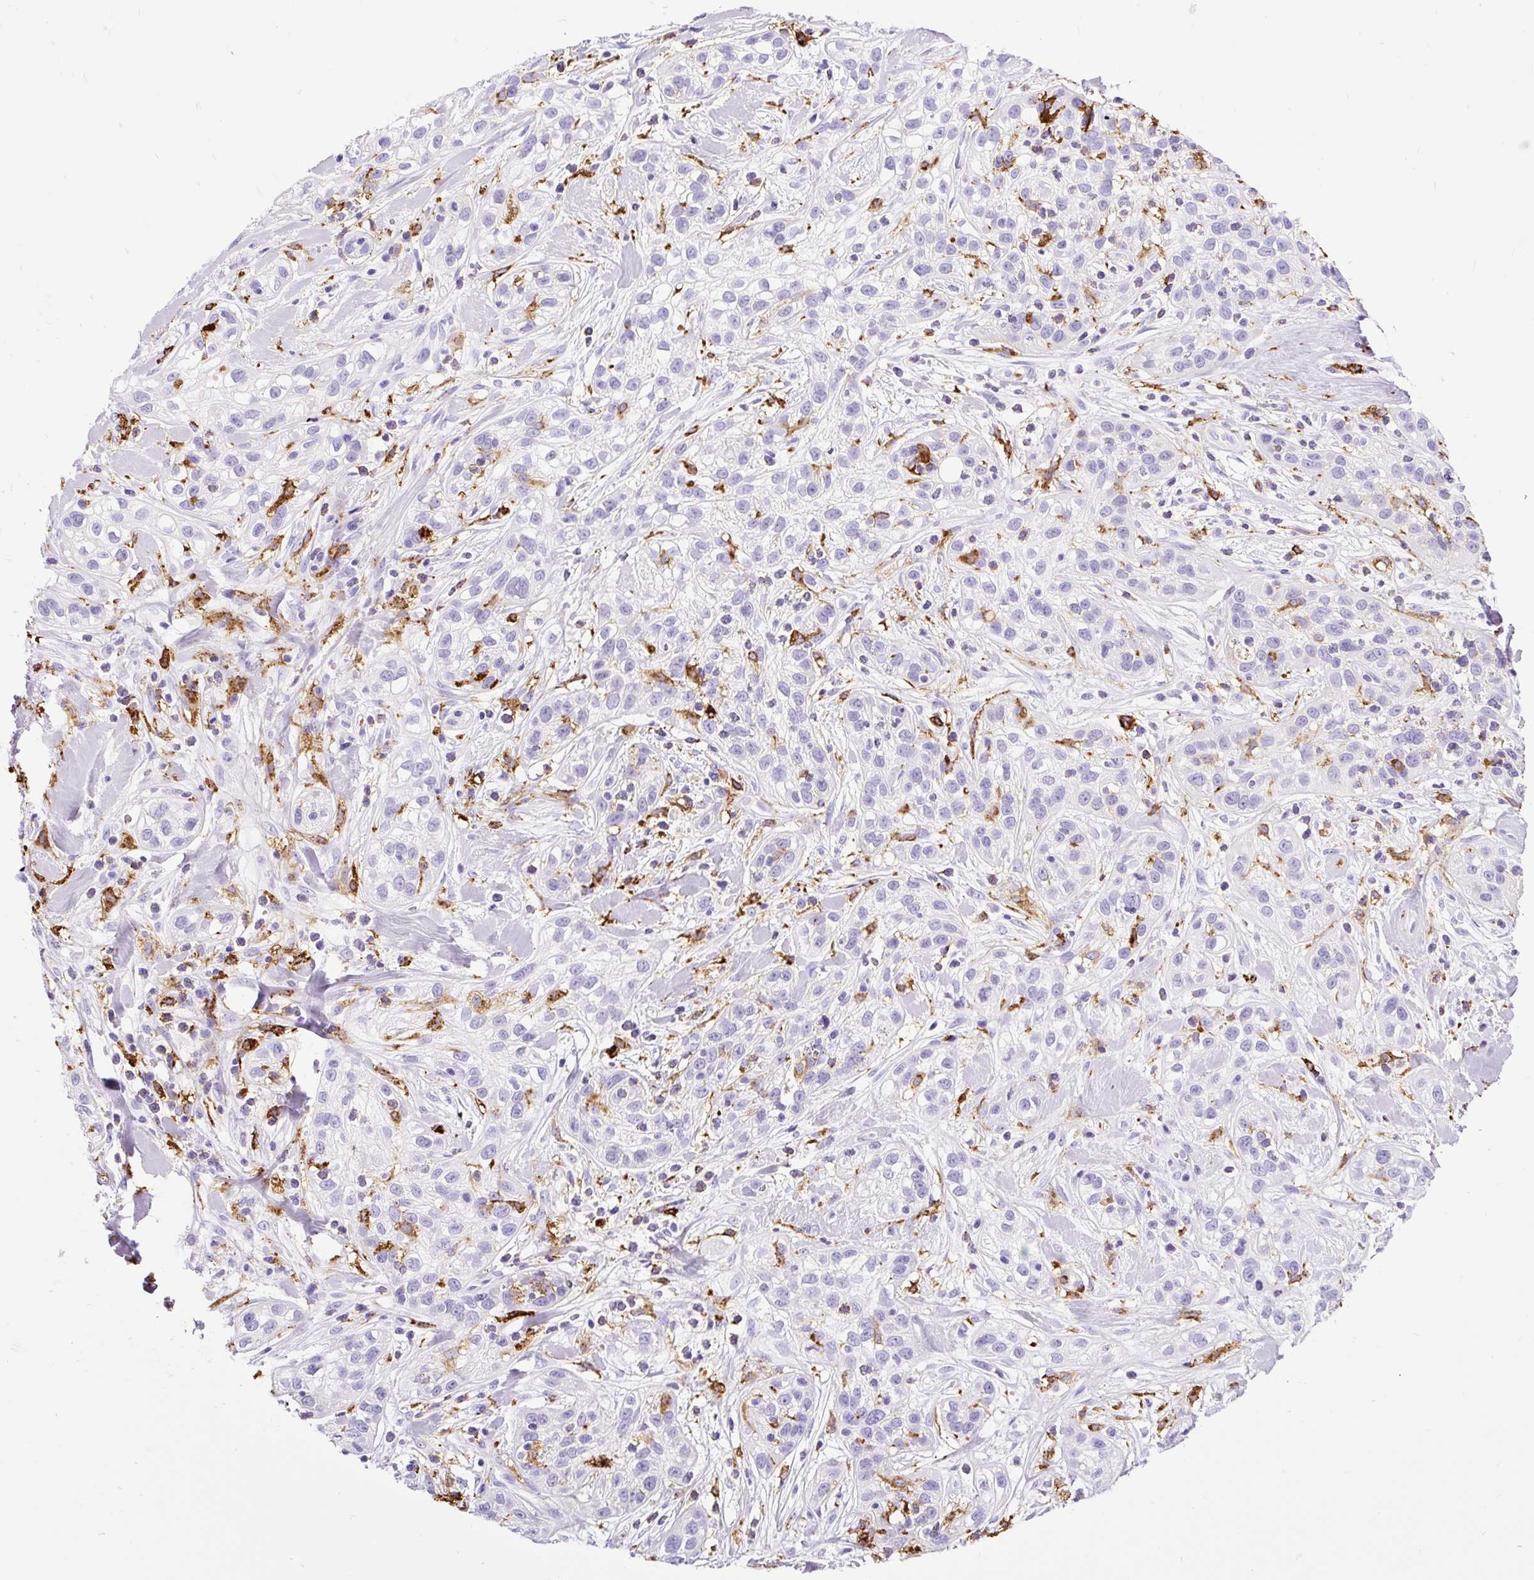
{"staining": {"intensity": "negative", "quantity": "none", "location": "none"}, "tissue": "skin cancer", "cell_type": "Tumor cells", "image_type": "cancer", "snomed": [{"axis": "morphology", "description": "Squamous cell carcinoma, NOS"}, {"axis": "topography", "description": "Skin"}], "caption": "Histopathology image shows no significant protein positivity in tumor cells of skin squamous cell carcinoma.", "gene": "HLA-DRA", "patient": {"sex": "male", "age": 82}}